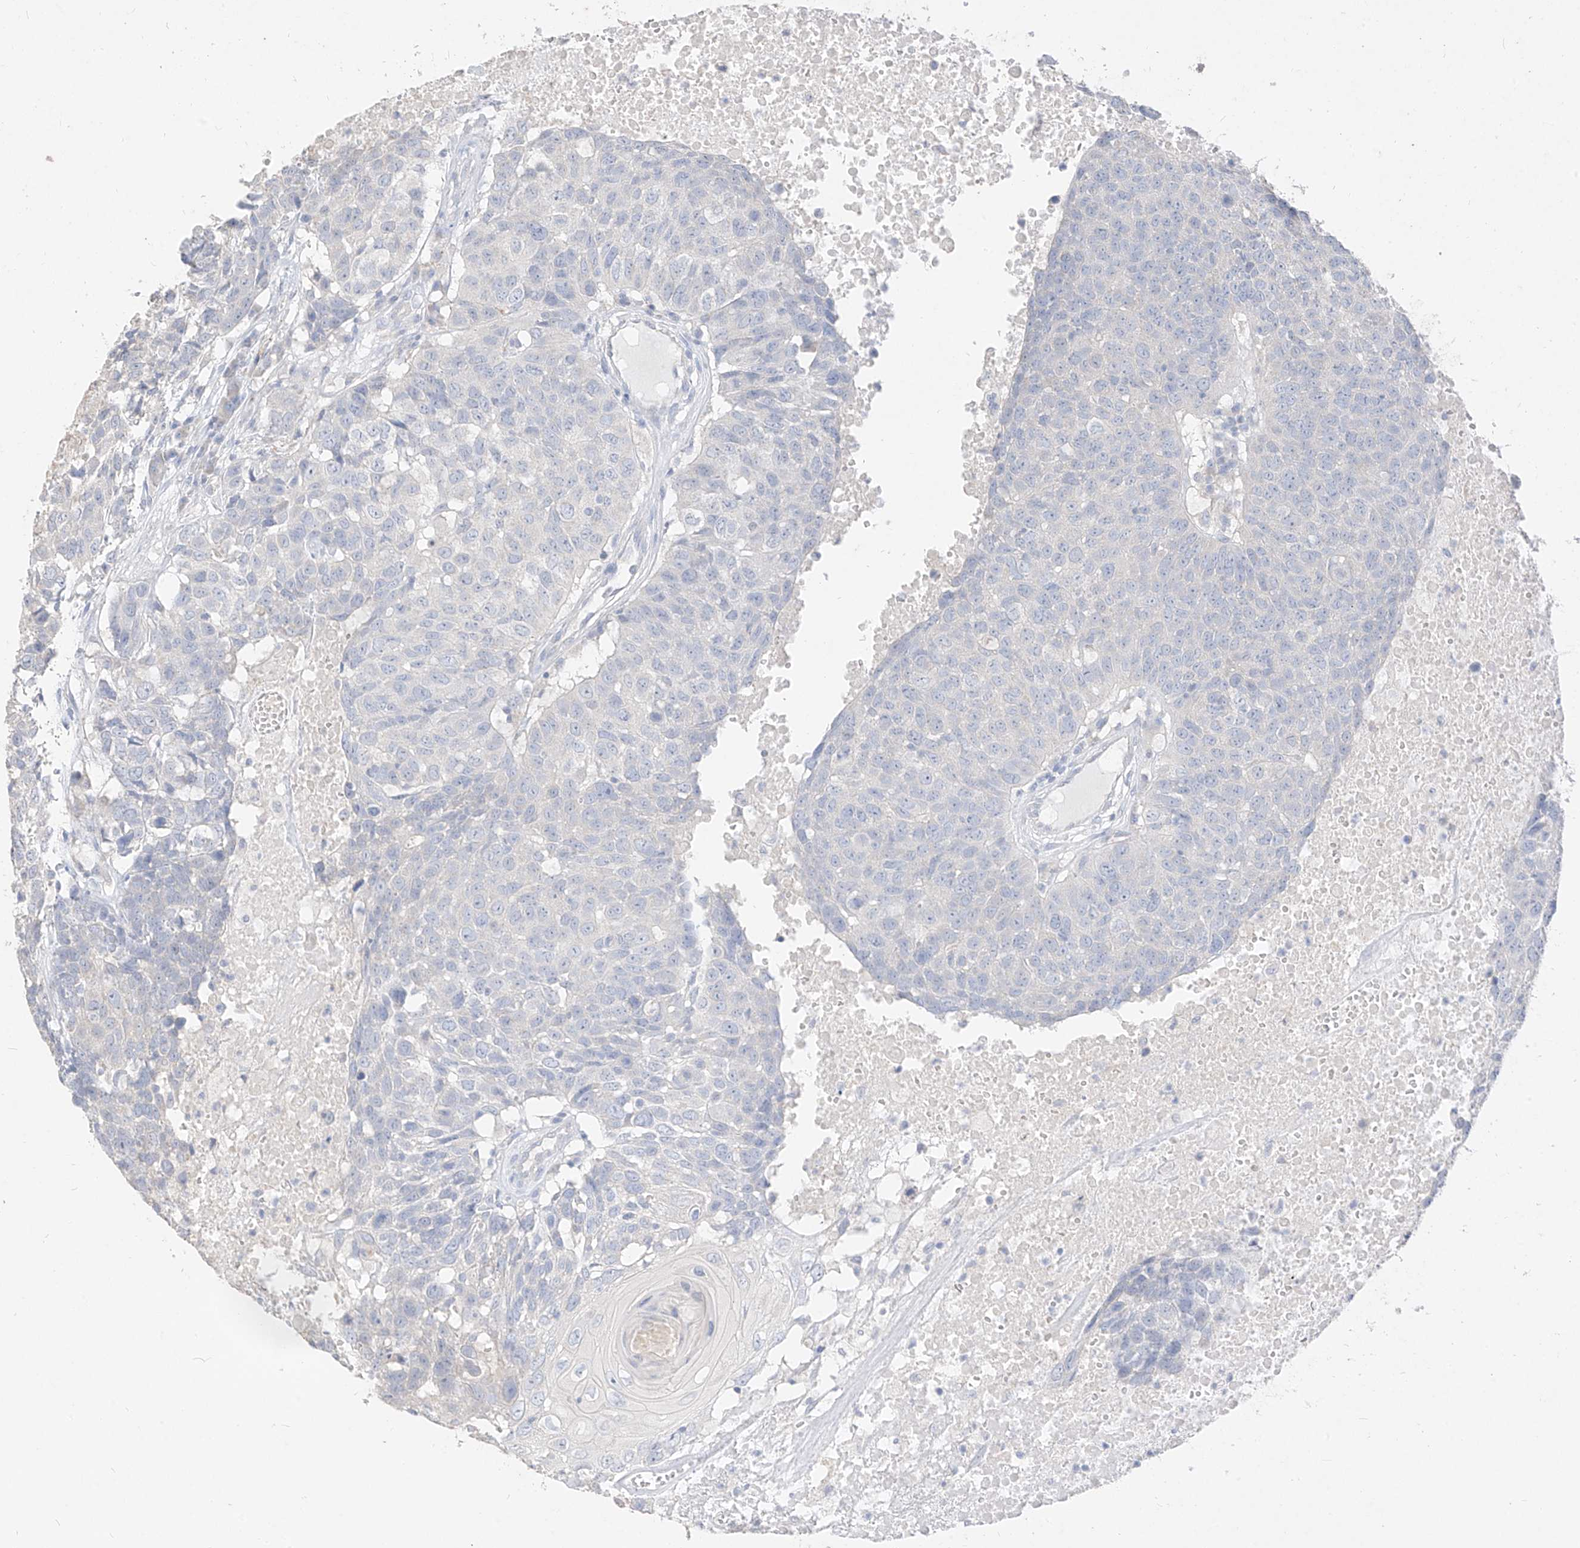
{"staining": {"intensity": "negative", "quantity": "none", "location": "none"}, "tissue": "head and neck cancer", "cell_type": "Tumor cells", "image_type": "cancer", "snomed": [{"axis": "morphology", "description": "Squamous cell carcinoma, NOS"}, {"axis": "topography", "description": "Head-Neck"}], "caption": "This is an IHC image of human head and neck squamous cell carcinoma. There is no positivity in tumor cells.", "gene": "ZZEF1", "patient": {"sex": "male", "age": 66}}